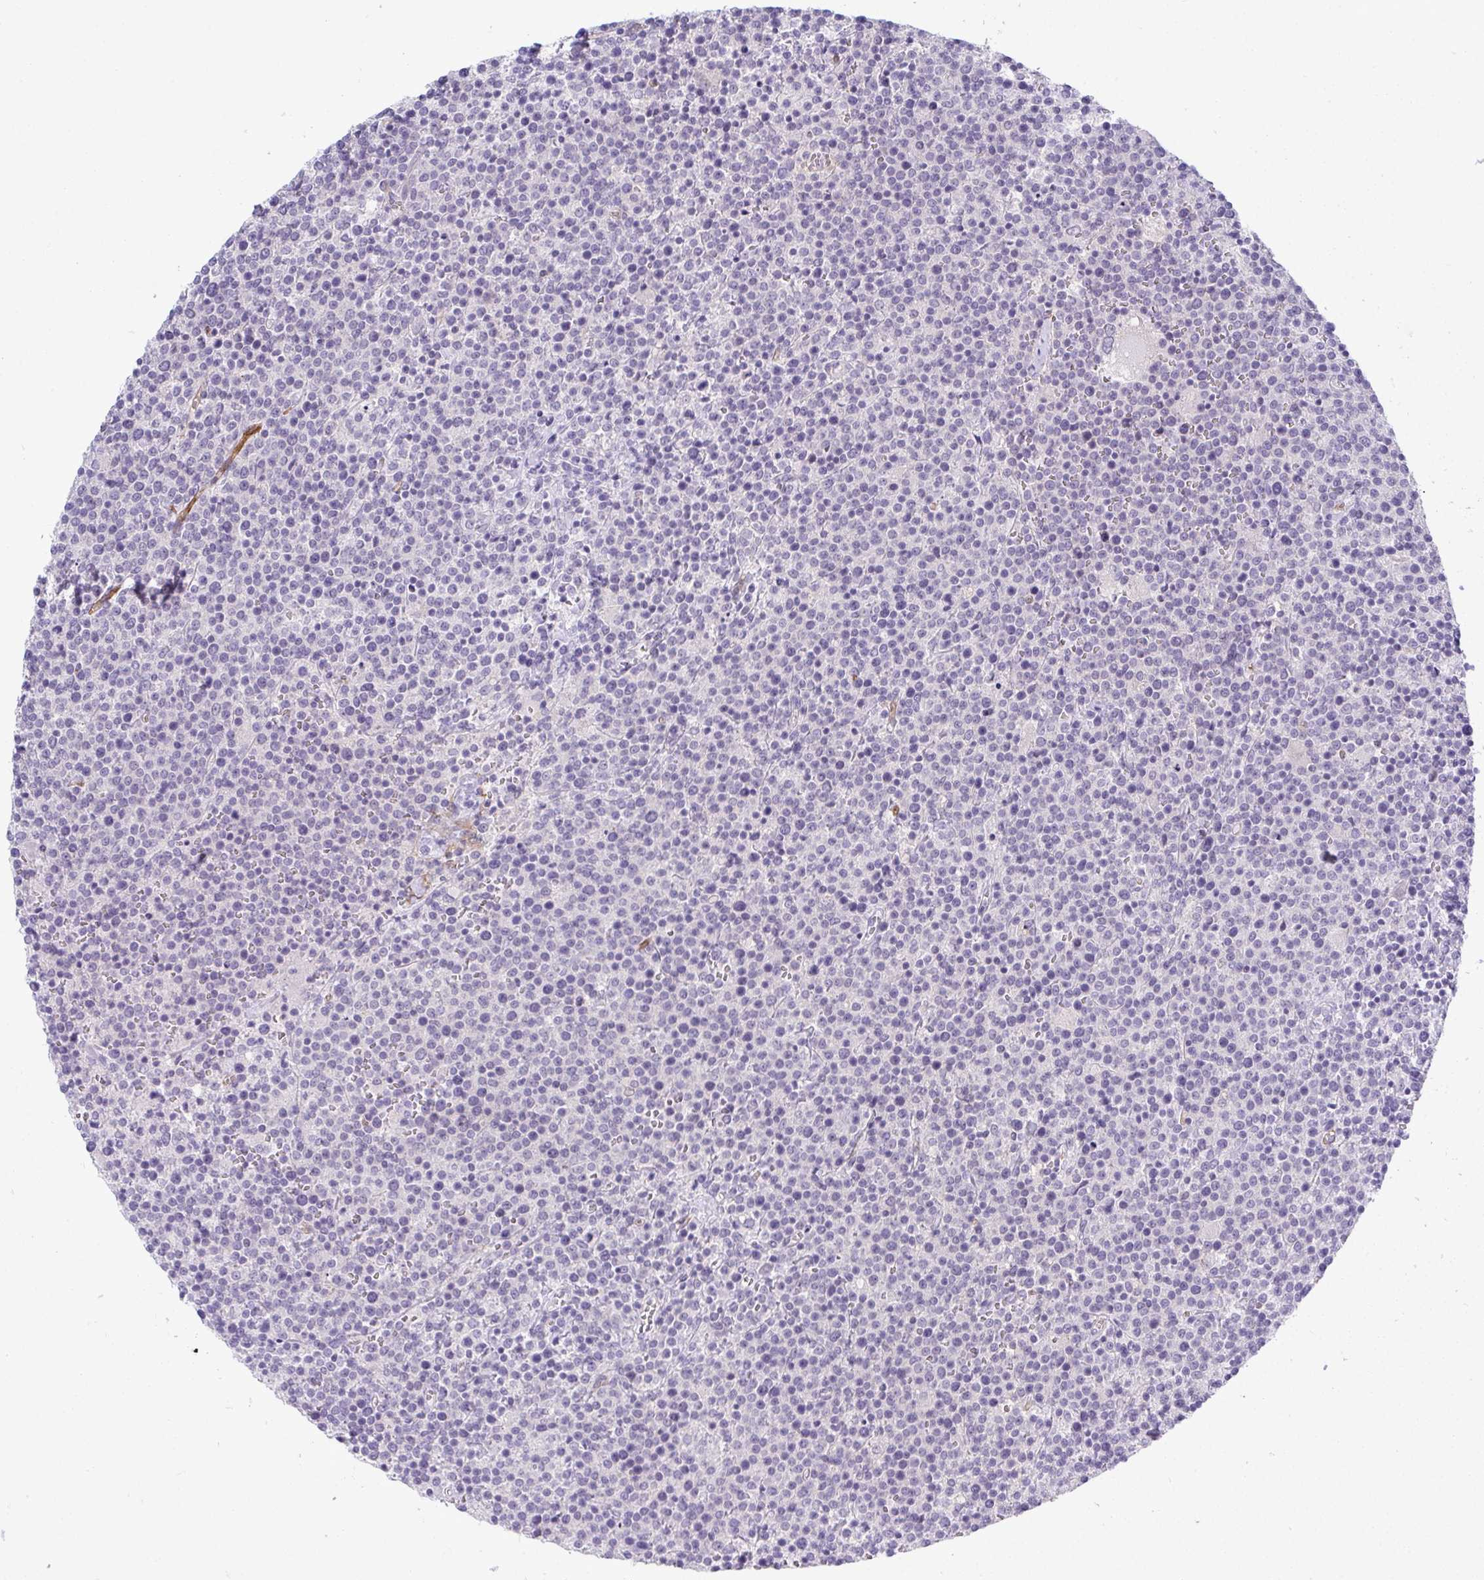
{"staining": {"intensity": "negative", "quantity": "none", "location": "none"}, "tissue": "lymphoma", "cell_type": "Tumor cells", "image_type": "cancer", "snomed": [{"axis": "morphology", "description": "Malignant lymphoma, non-Hodgkin's type, High grade"}, {"axis": "topography", "description": "Lymph node"}], "caption": "Immunohistochemistry (IHC) photomicrograph of human lymphoma stained for a protein (brown), which reveals no positivity in tumor cells.", "gene": "TMEM82", "patient": {"sex": "male", "age": 61}}